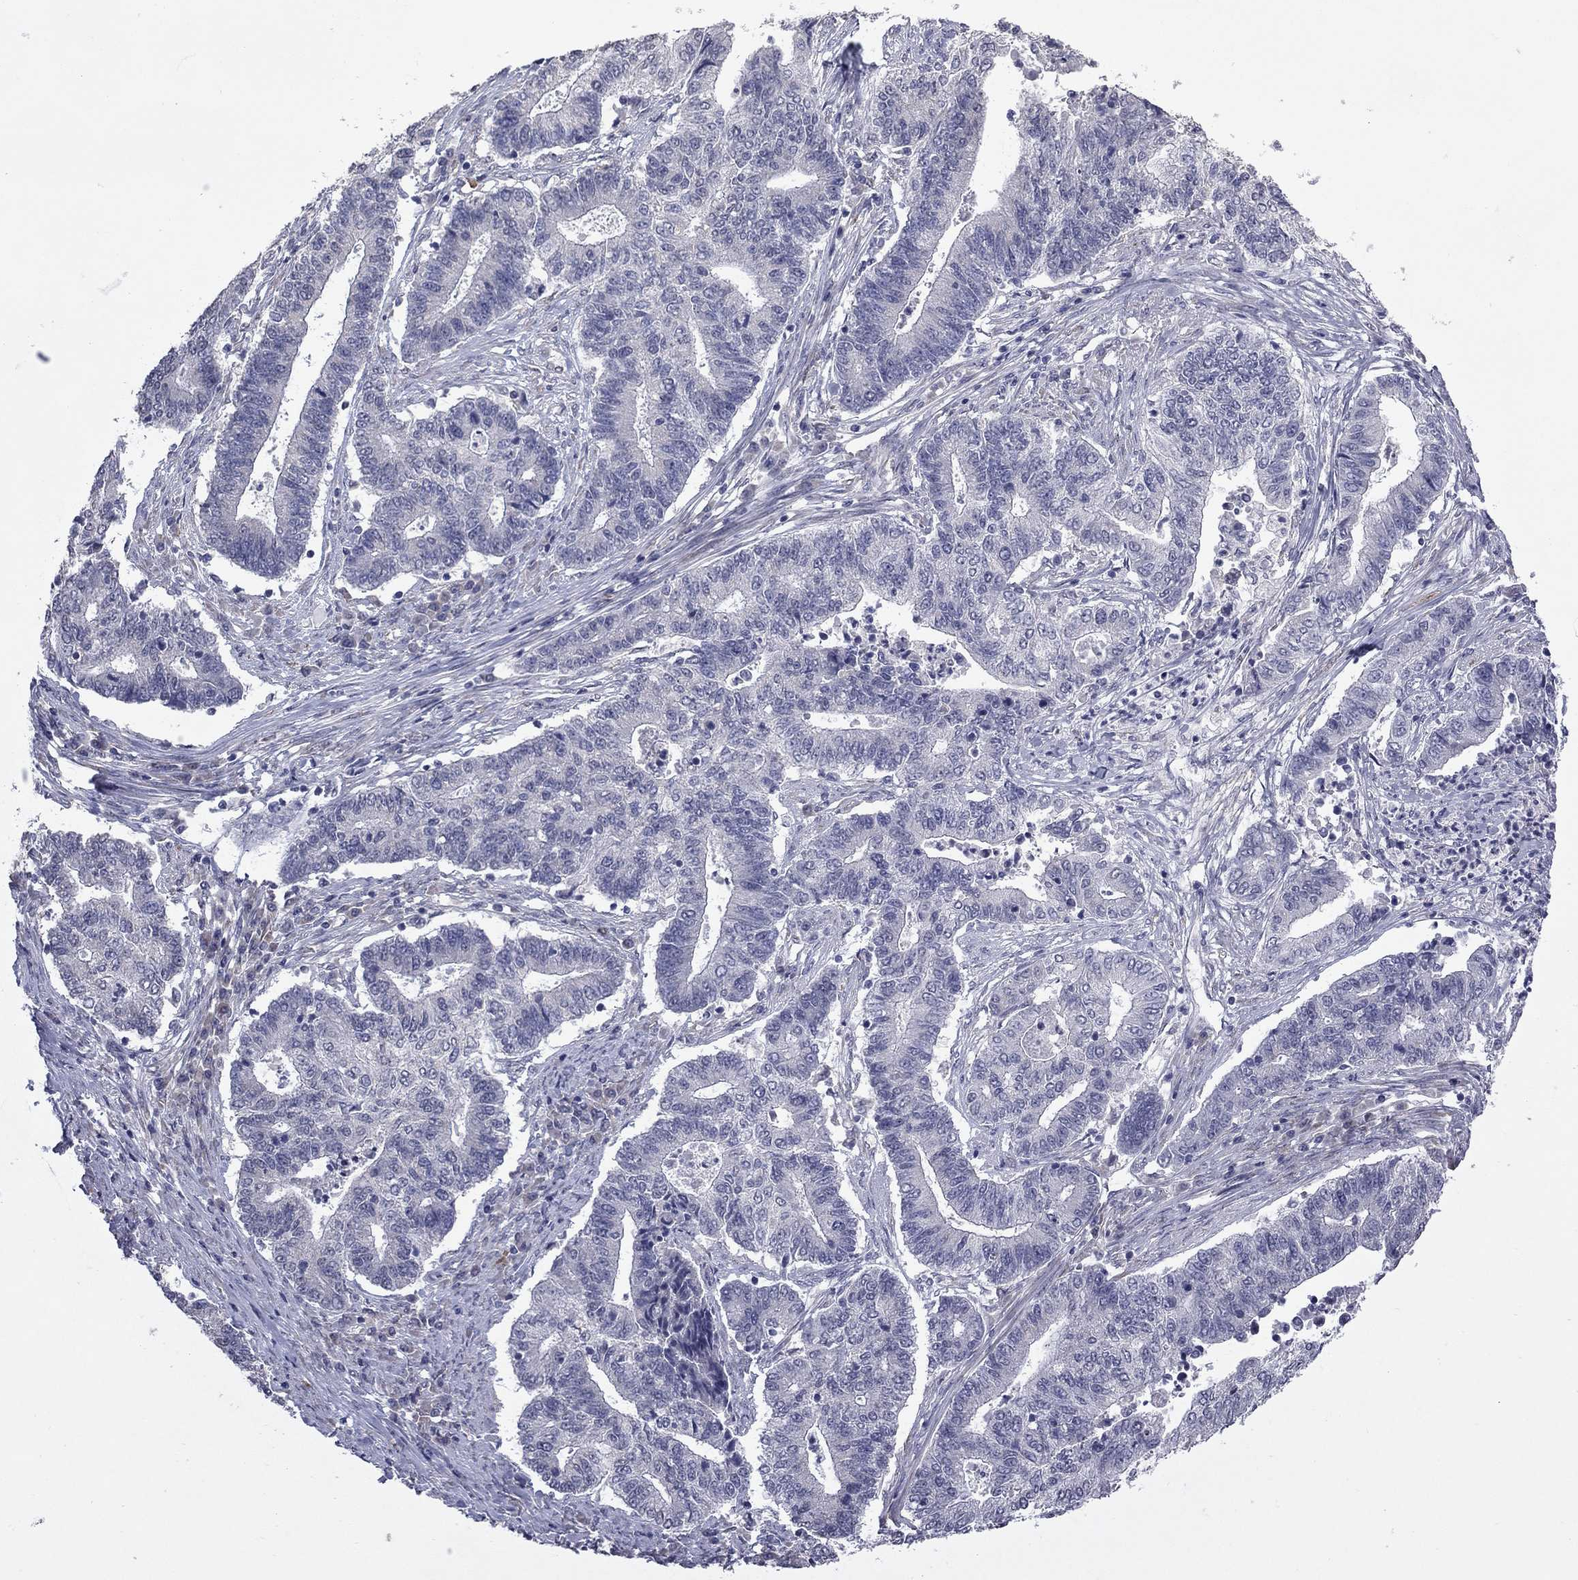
{"staining": {"intensity": "negative", "quantity": "none", "location": "none"}, "tissue": "endometrial cancer", "cell_type": "Tumor cells", "image_type": "cancer", "snomed": [{"axis": "morphology", "description": "Adenocarcinoma, NOS"}, {"axis": "topography", "description": "Uterus"}, {"axis": "topography", "description": "Endometrium"}], "caption": "Immunohistochemistry micrograph of endometrial adenocarcinoma stained for a protein (brown), which exhibits no expression in tumor cells. (Immunohistochemistry, brightfield microscopy, high magnification).", "gene": "PRRT2", "patient": {"sex": "female", "age": 54}}